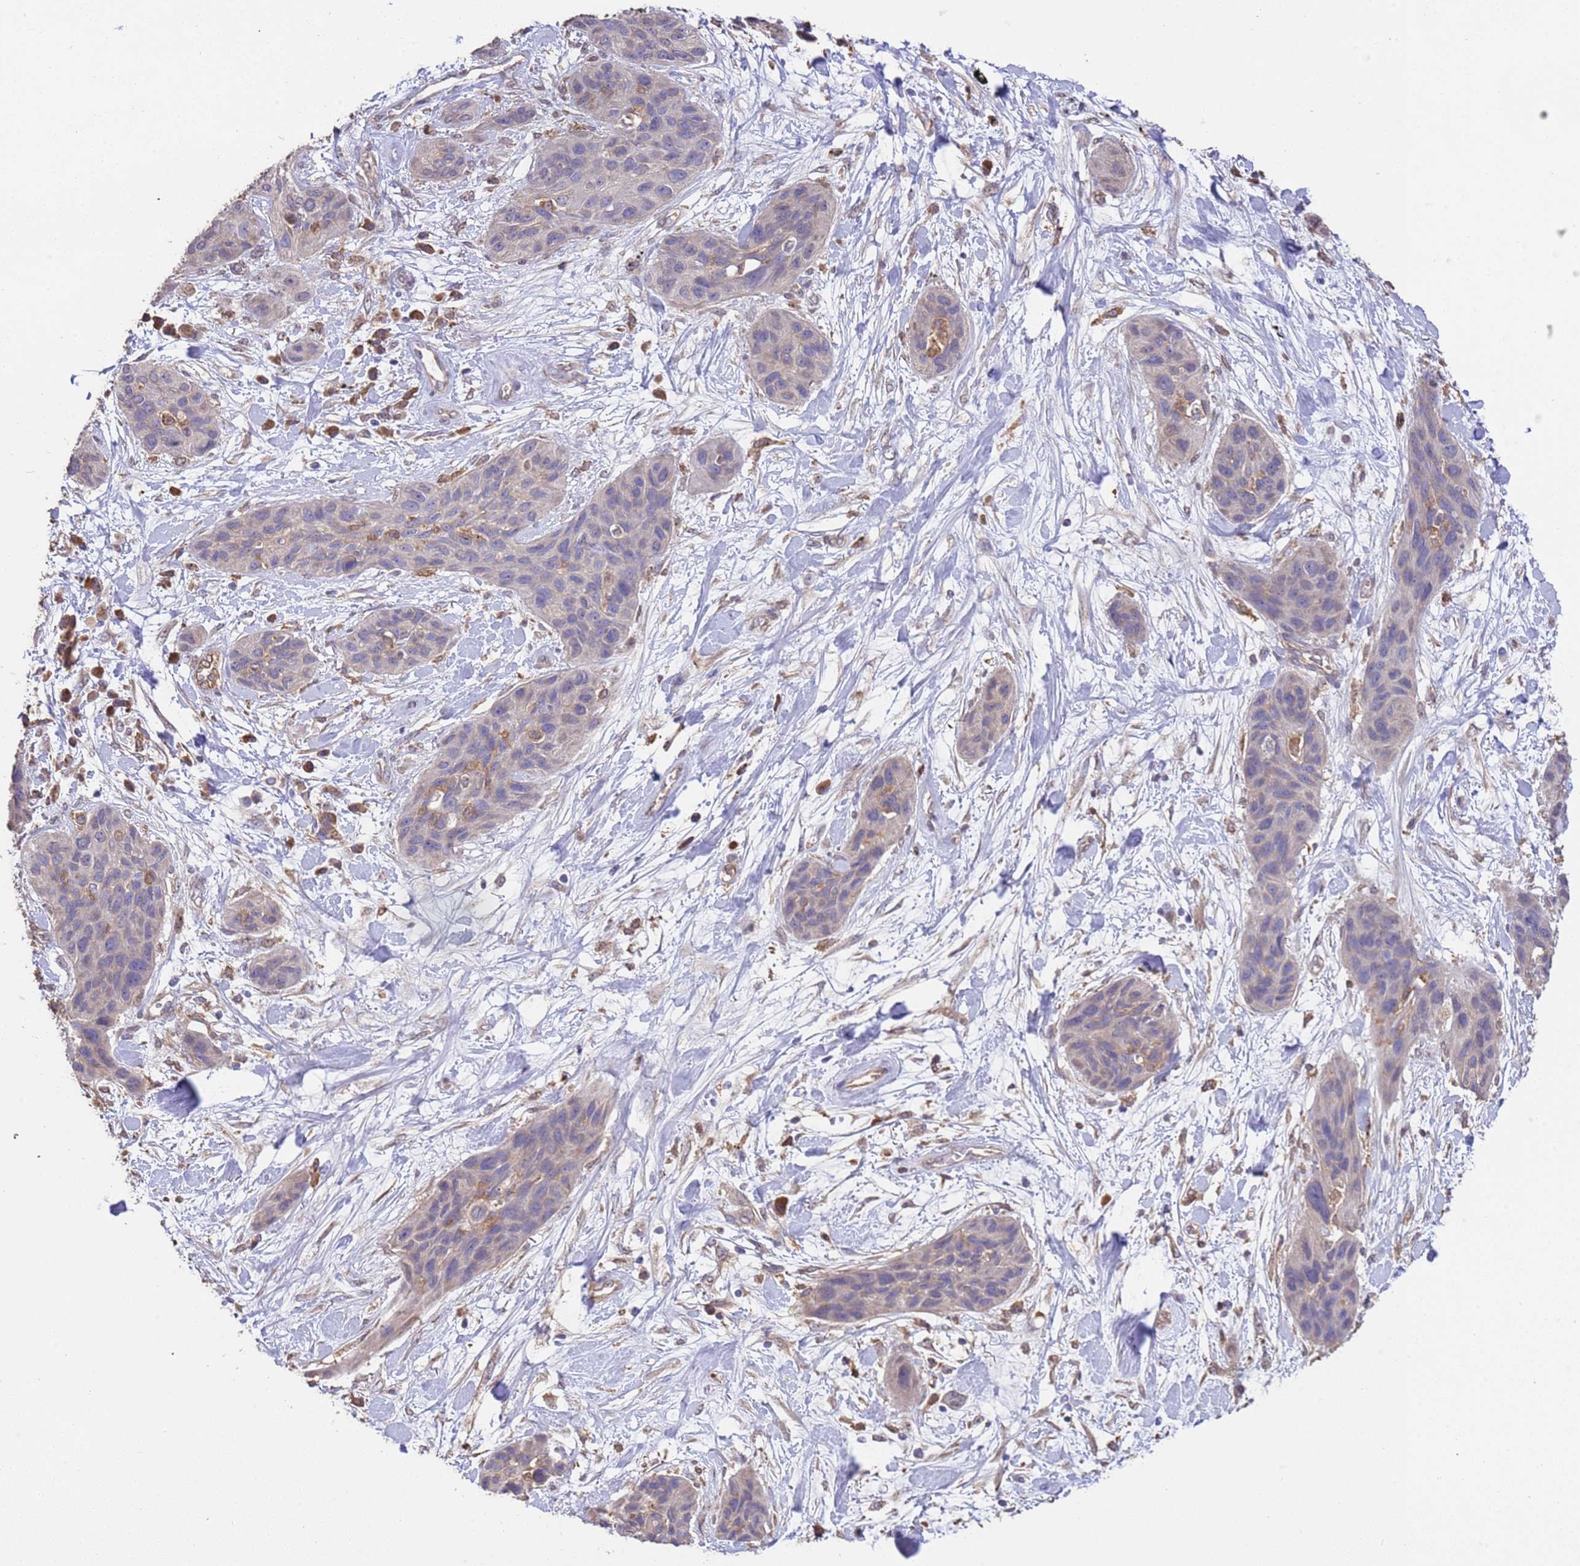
{"staining": {"intensity": "negative", "quantity": "none", "location": "none"}, "tissue": "lung cancer", "cell_type": "Tumor cells", "image_type": "cancer", "snomed": [{"axis": "morphology", "description": "Squamous cell carcinoma, NOS"}, {"axis": "topography", "description": "Lung"}], "caption": "Tumor cells show no significant protein staining in squamous cell carcinoma (lung). (DAB immunohistochemistry (IHC) with hematoxylin counter stain).", "gene": "NPHP1", "patient": {"sex": "female", "age": 70}}